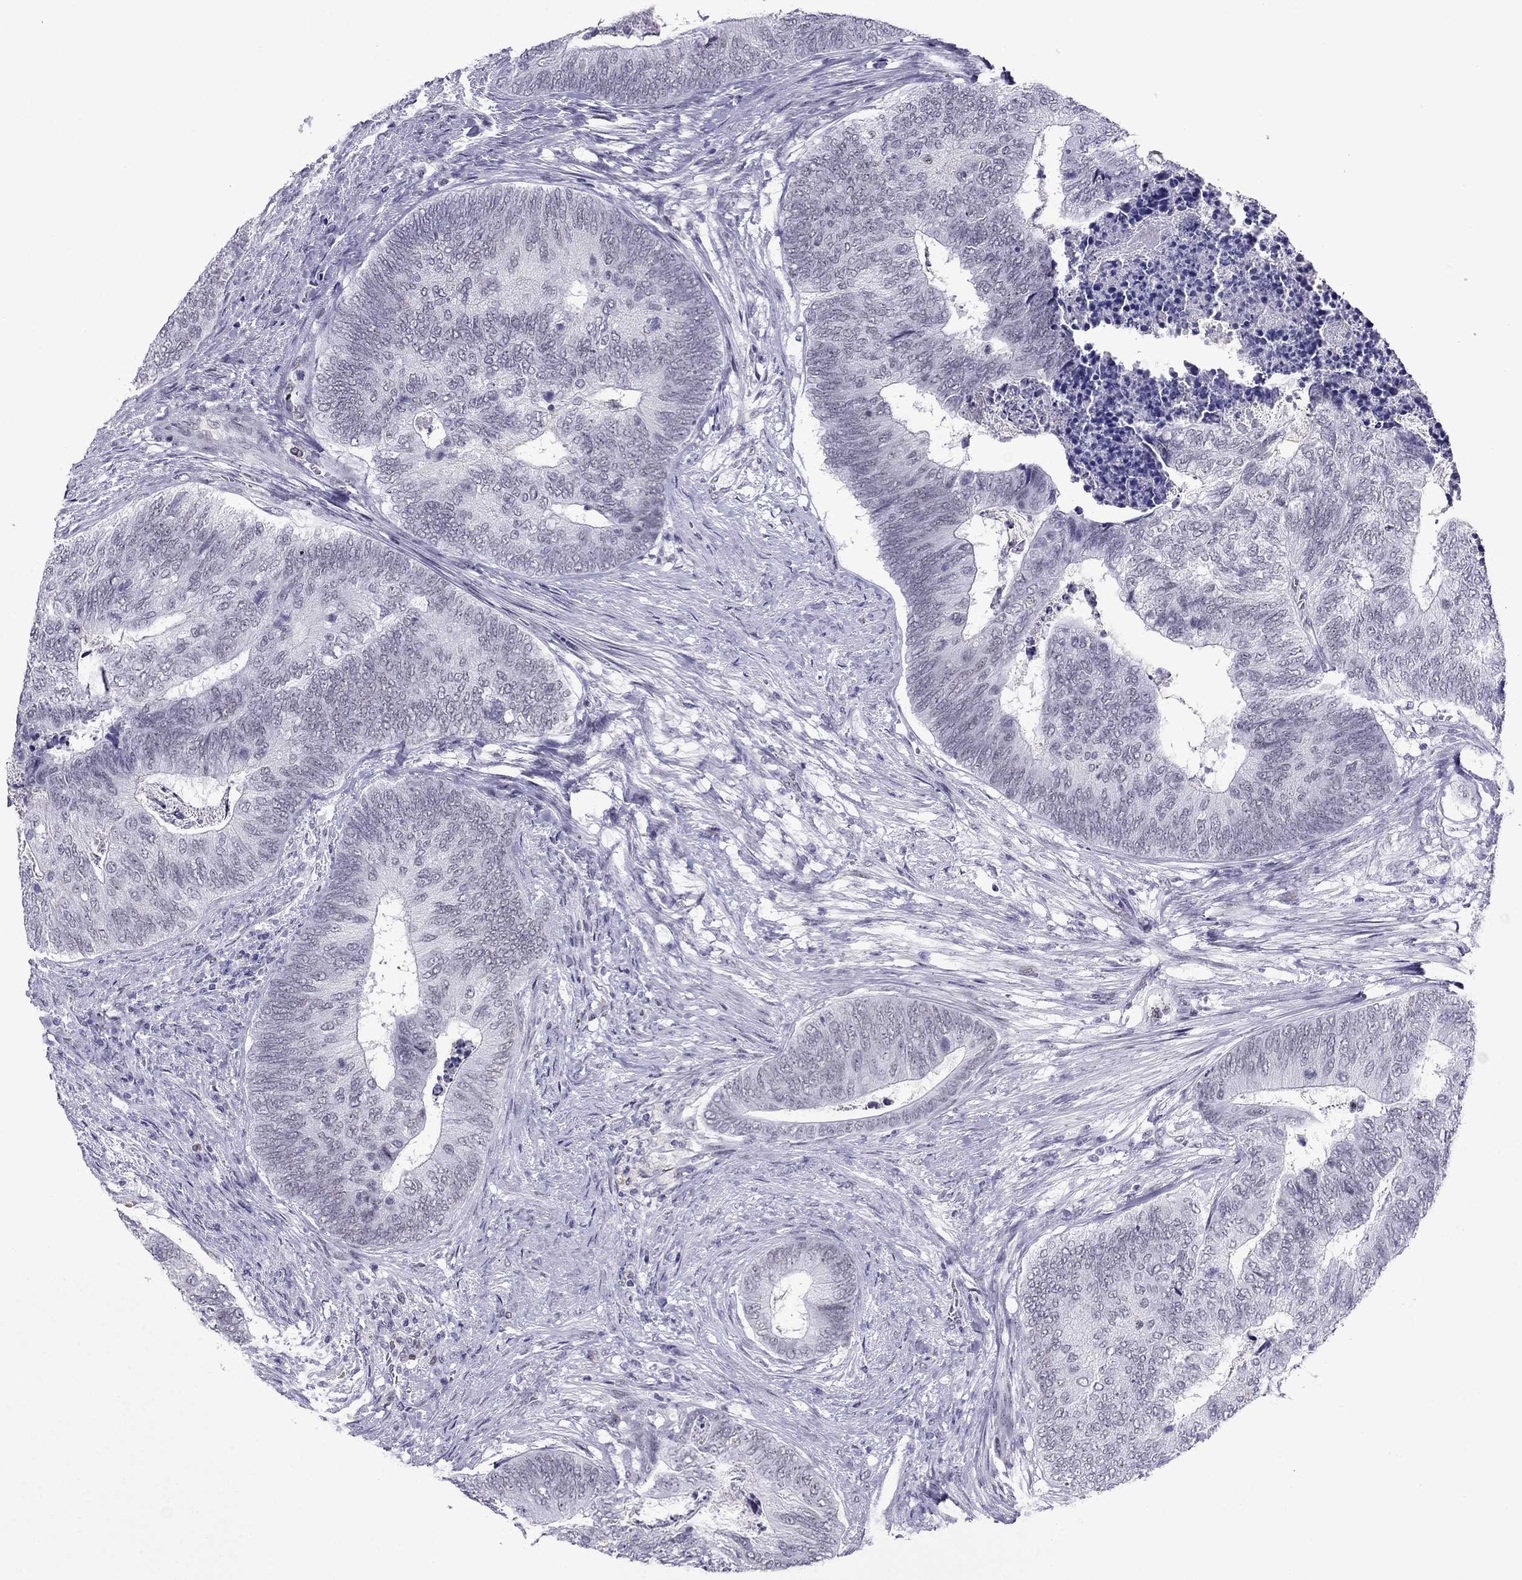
{"staining": {"intensity": "negative", "quantity": "none", "location": "none"}, "tissue": "colorectal cancer", "cell_type": "Tumor cells", "image_type": "cancer", "snomed": [{"axis": "morphology", "description": "Adenocarcinoma, NOS"}, {"axis": "topography", "description": "Colon"}], "caption": "DAB (3,3'-diaminobenzidine) immunohistochemical staining of colorectal cancer displays no significant positivity in tumor cells.", "gene": "MYLK3", "patient": {"sex": "female", "age": 67}}